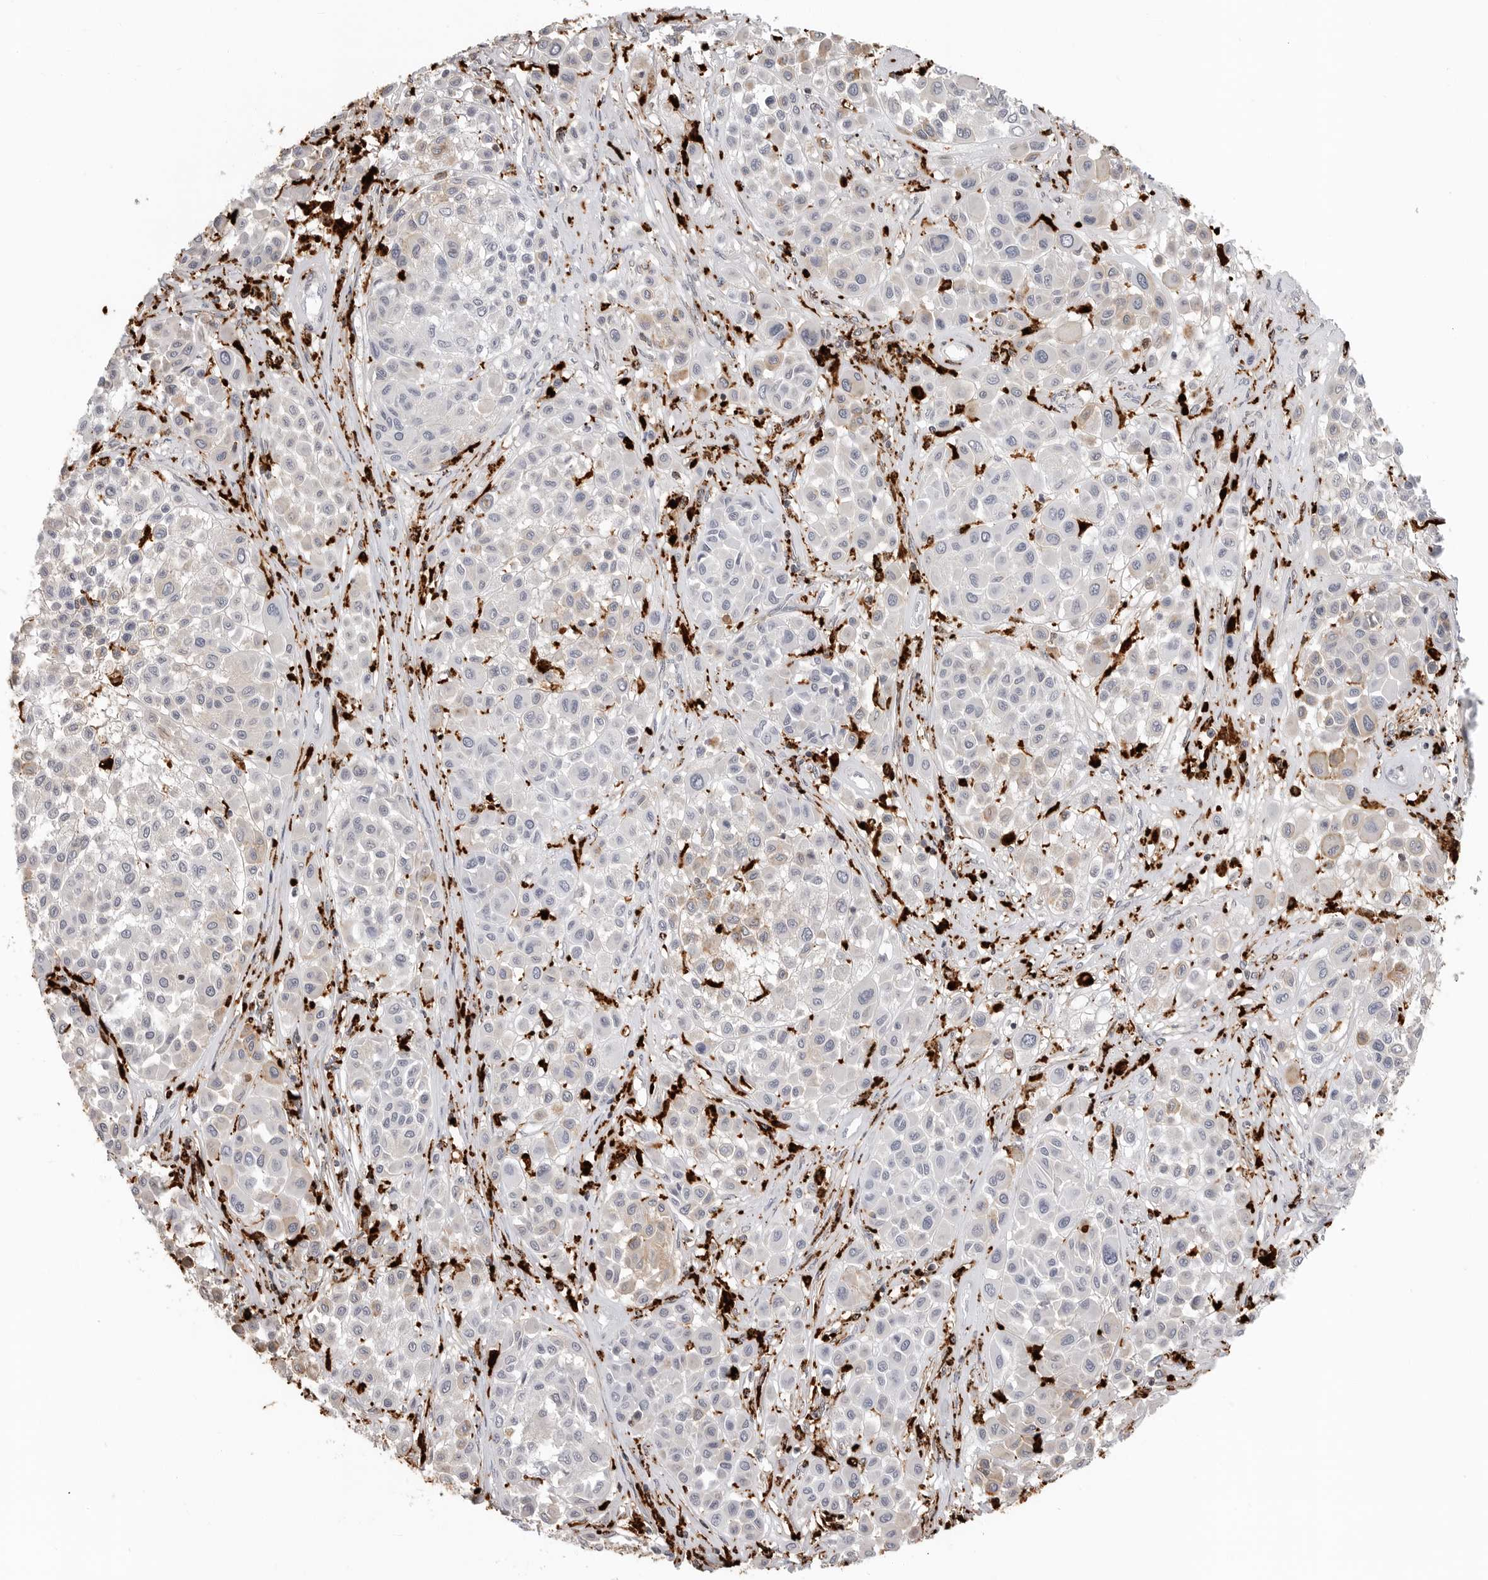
{"staining": {"intensity": "negative", "quantity": "none", "location": "none"}, "tissue": "melanoma", "cell_type": "Tumor cells", "image_type": "cancer", "snomed": [{"axis": "morphology", "description": "Malignant melanoma, Metastatic site"}, {"axis": "topography", "description": "Soft tissue"}], "caption": "High magnification brightfield microscopy of melanoma stained with DAB (3,3'-diaminobenzidine) (brown) and counterstained with hematoxylin (blue): tumor cells show no significant expression.", "gene": "IFI30", "patient": {"sex": "male", "age": 41}}